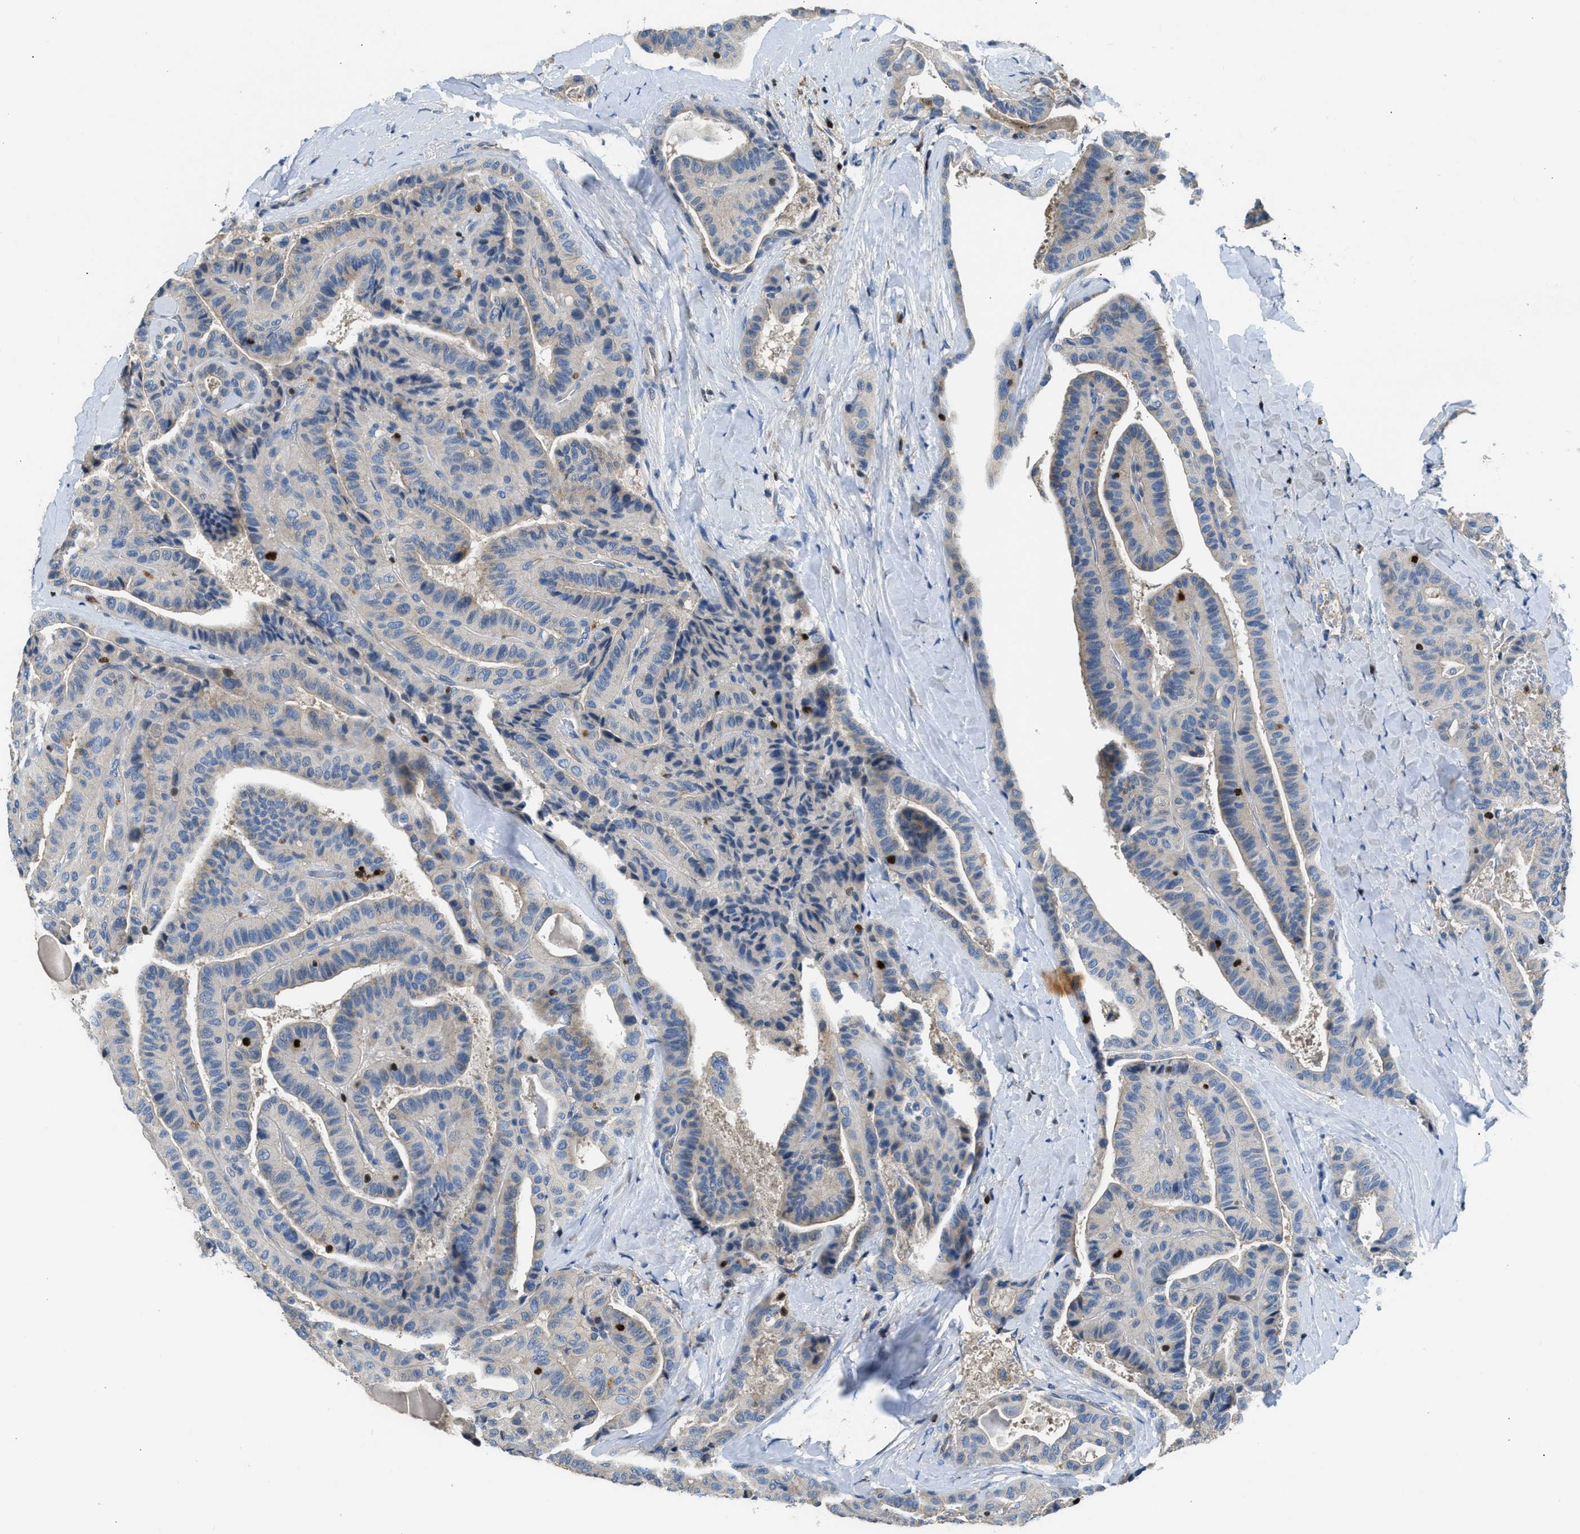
{"staining": {"intensity": "negative", "quantity": "none", "location": "none"}, "tissue": "thyroid cancer", "cell_type": "Tumor cells", "image_type": "cancer", "snomed": [{"axis": "morphology", "description": "Papillary adenocarcinoma, NOS"}, {"axis": "topography", "description": "Thyroid gland"}], "caption": "Tumor cells are negative for protein expression in human thyroid cancer (papillary adenocarcinoma). (DAB (3,3'-diaminobenzidine) IHC with hematoxylin counter stain).", "gene": "TOX", "patient": {"sex": "male", "age": 77}}